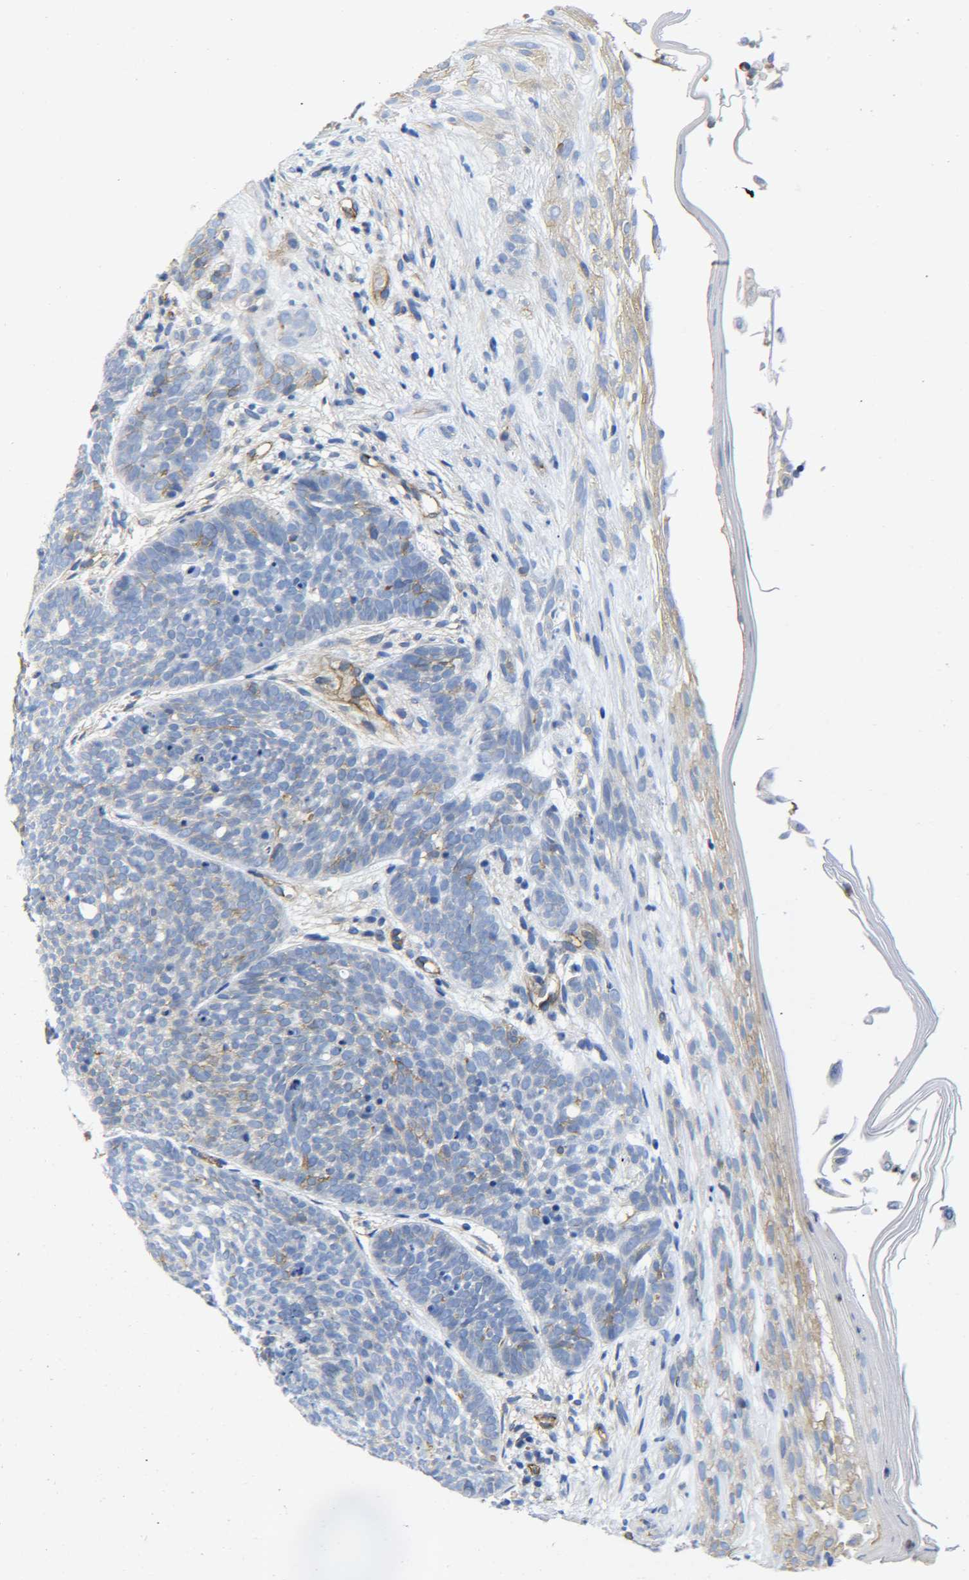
{"staining": {"intensity": "weak", "quantity": "<25%", "location": "cytoplasmic/membranous"}, "tissue": "skin cancer", "cell_type": "Tumor cells", "image_type": "cancer", "snomed": [{"axis": "morphology", "description": "Basal cell carcinoma"}, {"axis": "topography", "description": "Skin"}], "caption": "Image shows no significant protein positivity in tumor cells of basal cell carcinoma (skin). Nuclei are stained in blue.", "gene": "SPTBN1", "patient": {"sex": "female", "age": 70}}